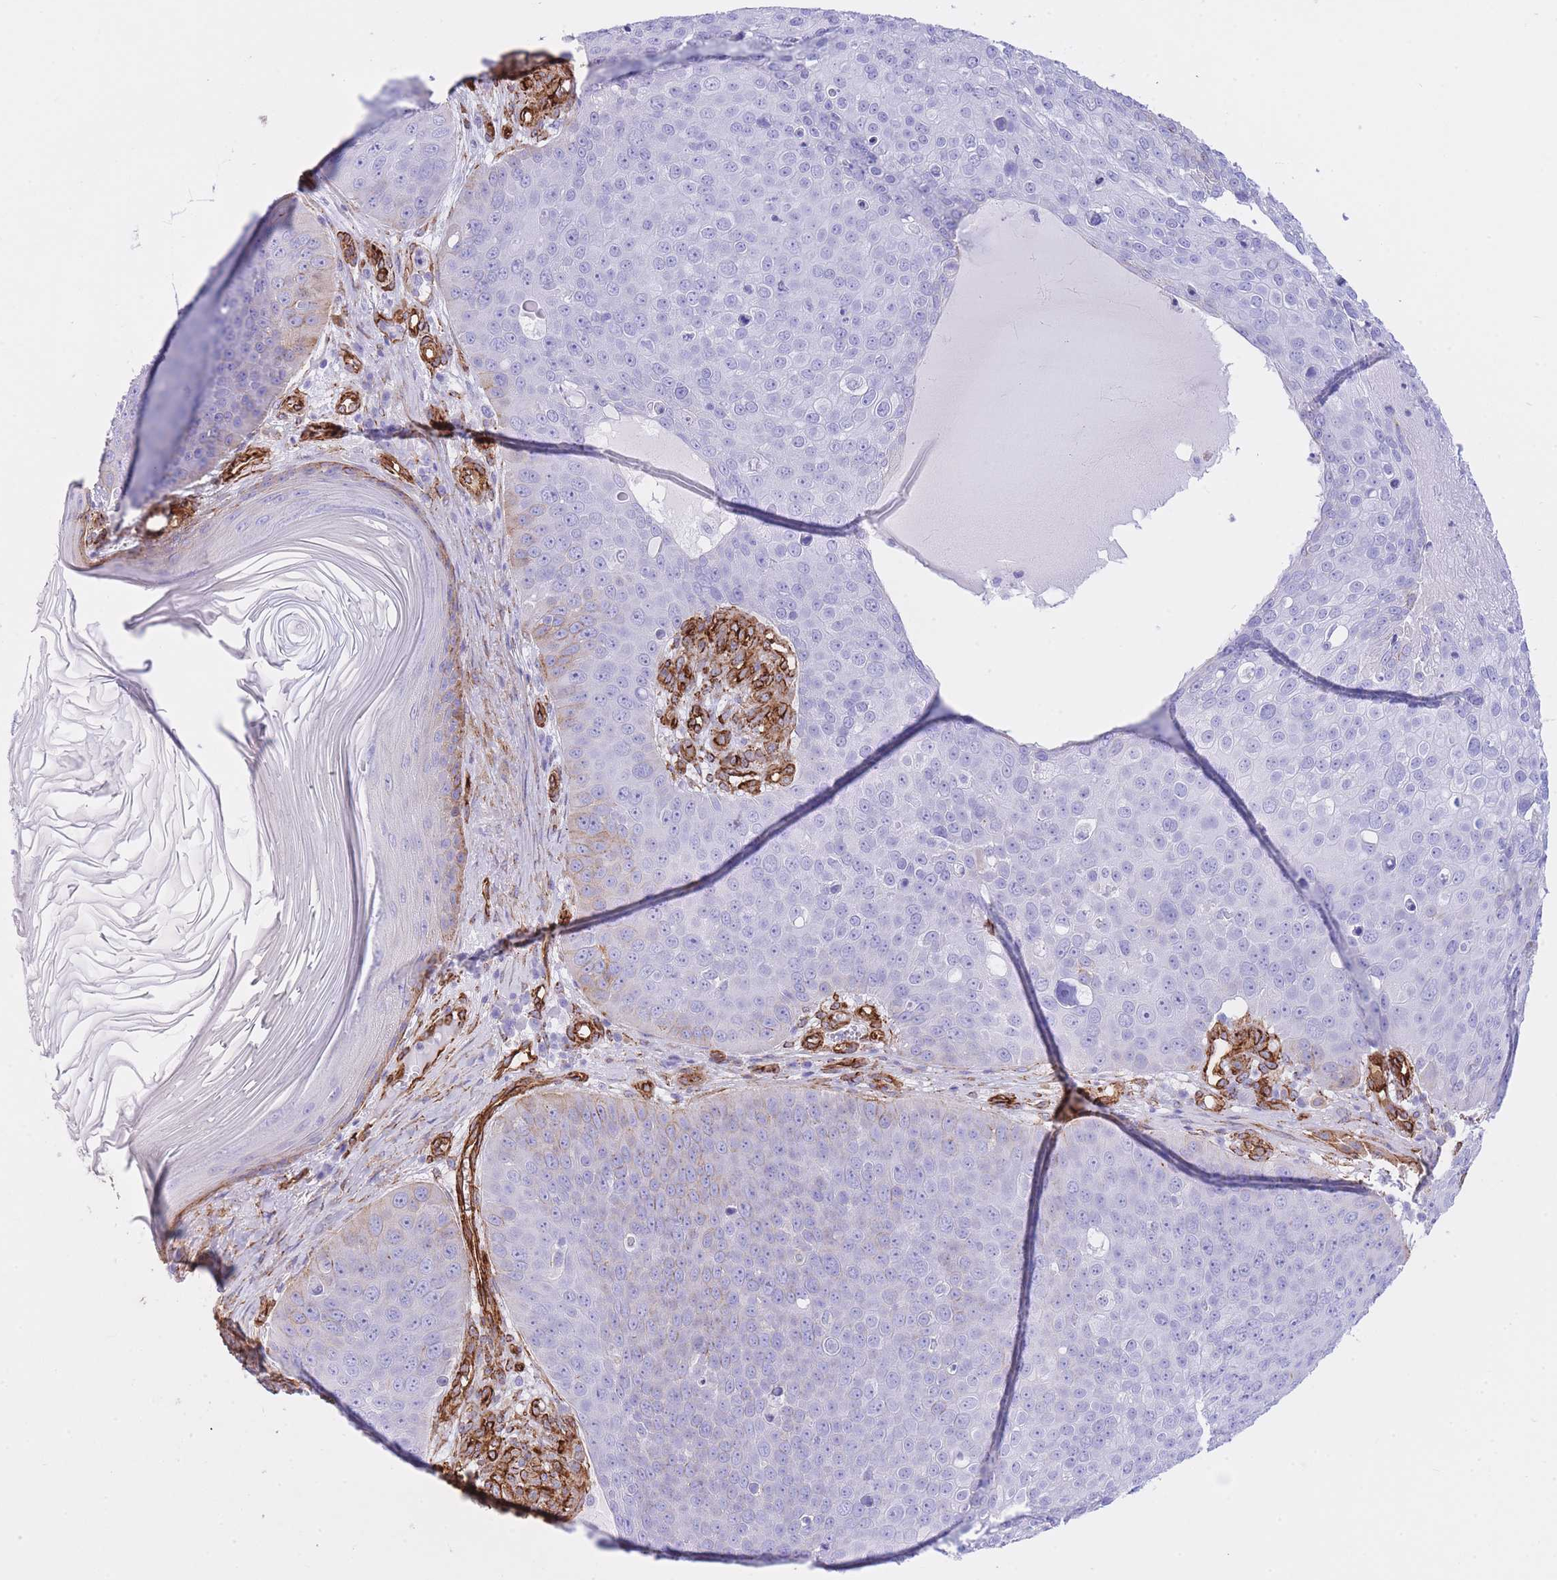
{"staining": {"intensity": "negative", "quantity": "none", "location": "none"}, "tissue": "skin cancer", "cell_type": "Tumor cells", "image_type": "cancer", "snomed": [{"axis": "morphology", "description": "Squamous cell carcinoma, NOS"}, {"axis": "topography", "description": "Skin"}], "caption": "IHC image of neoplastic tissue: human skin squamous cell carcinoma stained with DAB exhibits no significant protein expression in tumor cells.", "gene": "CAVIN1", "patient": {"sex": "male", "age": 71}}